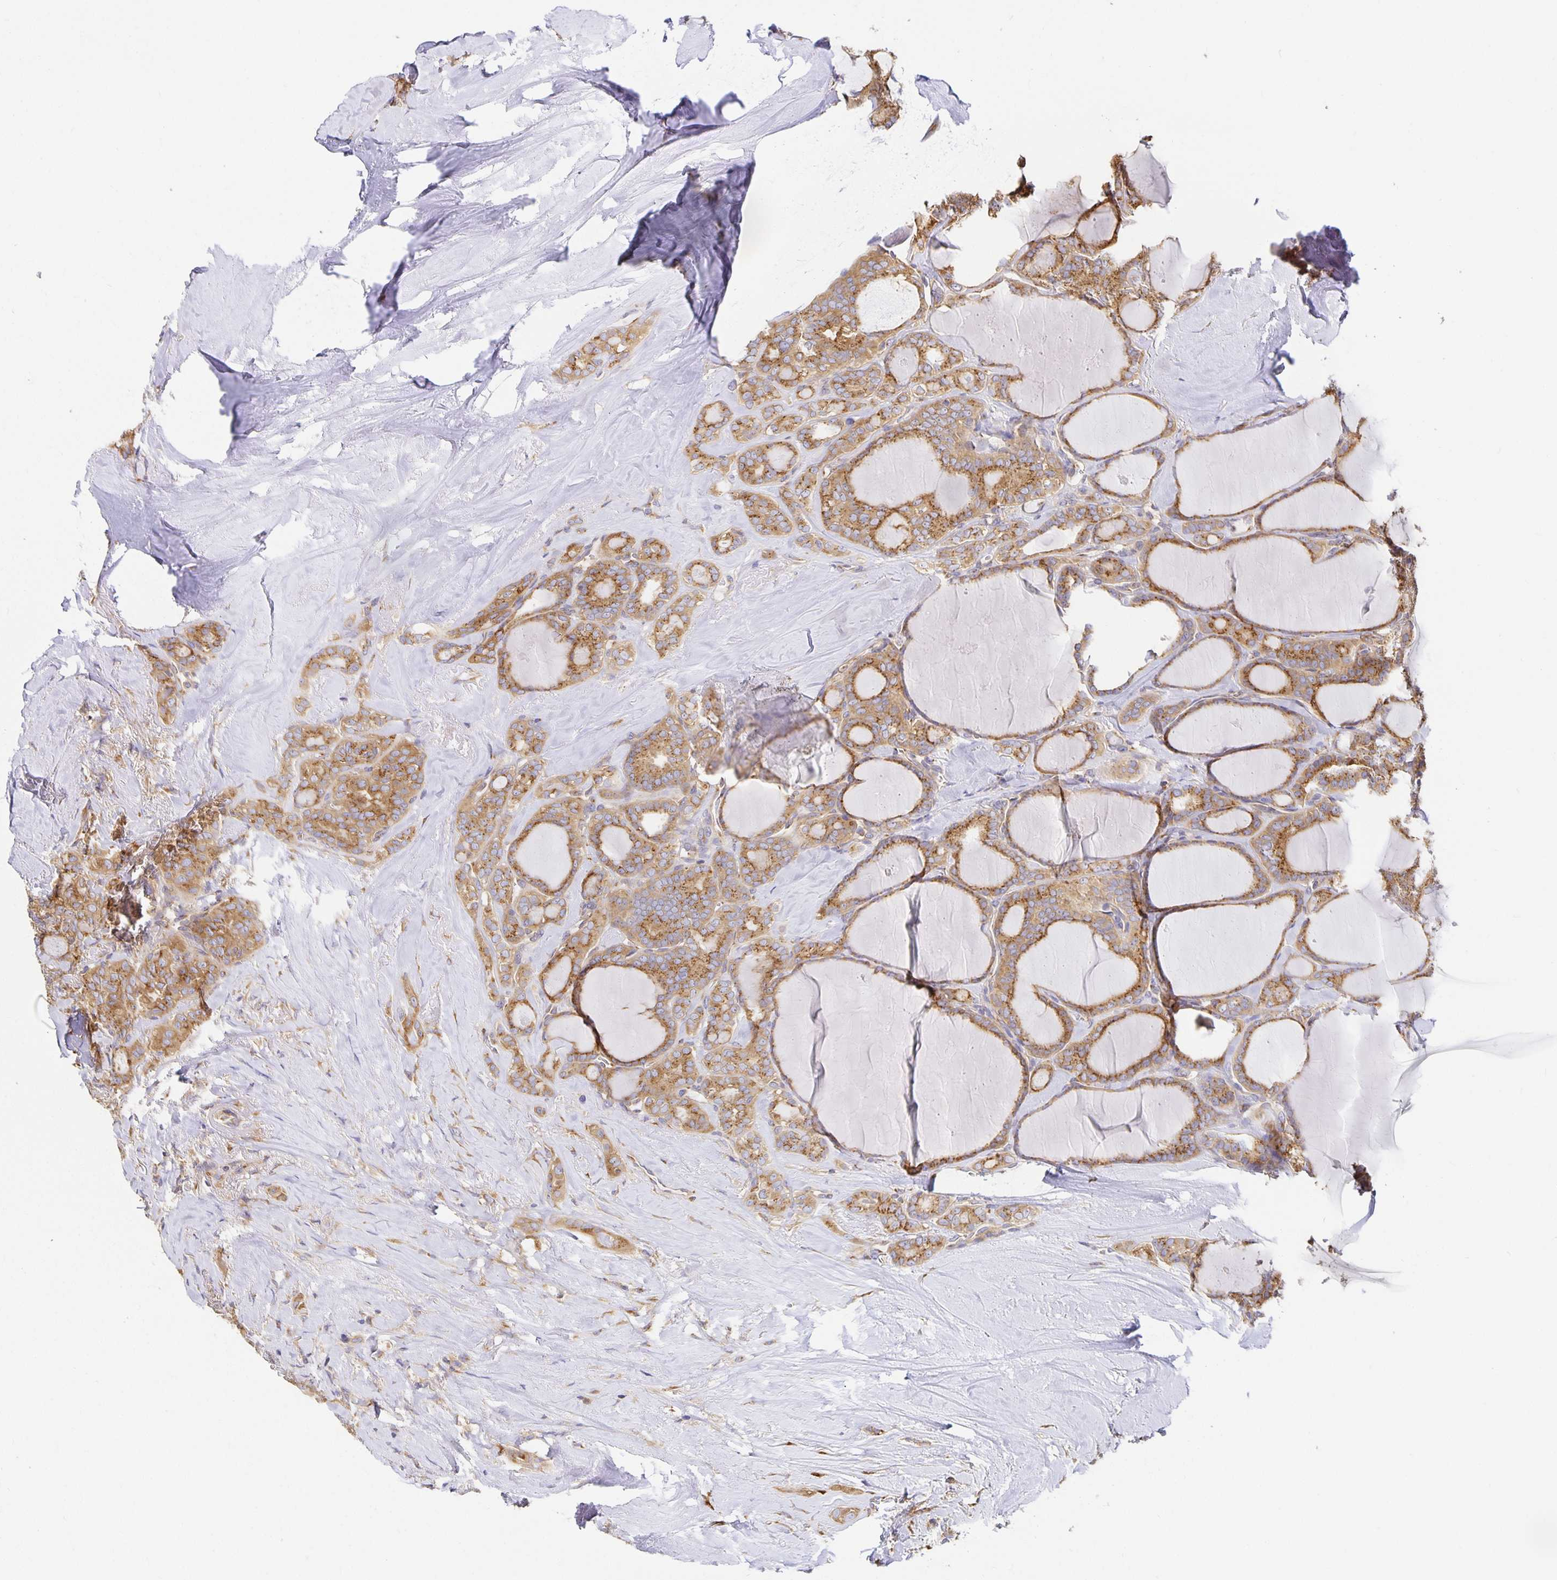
{"staining": {"intensity": "moderate", "quantity": ">75%", "location": "cytoplasmic/membranous"}, "tissue": "thyroid cancer", "cell_type": "Tumor cells", "image_type": "cancer", "snomed": [{"axis": "morphology", "description": "Papillary adenocarcinoma, NOS"}, {"axis": "topography", "description": "Thyroid gland"}], "caption": "Papillary adenocarcinoma (thyroid) stained for a protein exhibits moderate cytoplasmic/membranous positivity in tumor cells. (Brightfield microscopy of DAB IHC at high magnification).", "gene": "USO1", "patient": {"sex": "male", "age": 30}}